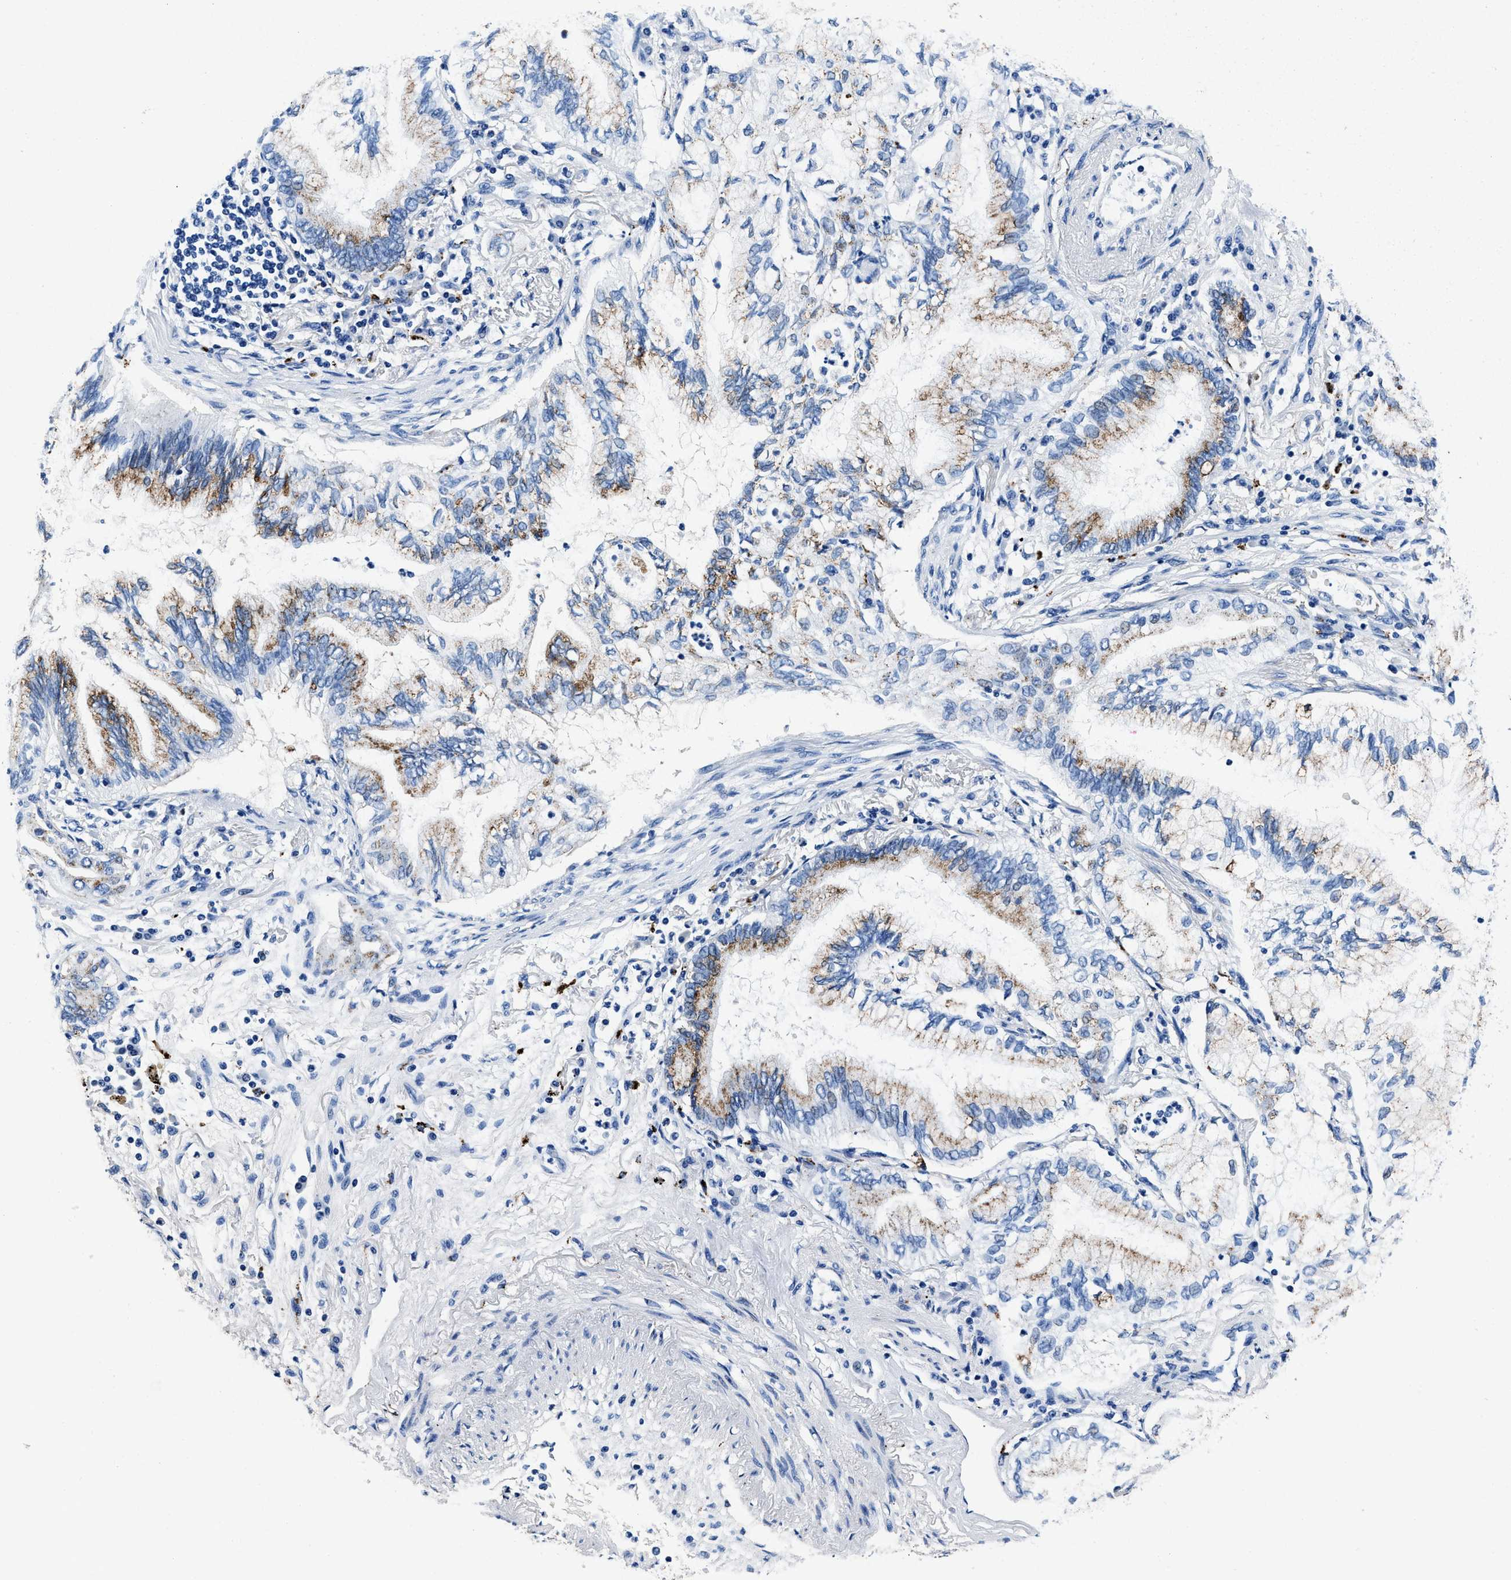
{"staining": {"intensity": "moderate", "quantity": "25%-75%", "location": "cytoplasmic/membranous"}, "tissue": "lung cancer", "cell_type": "Tumor cells", "image_type": "cancer", "snomed": [{"axis": "morphology", "description": "Normal tissue, NOS"}, {"axis": "morphology", "description": "Adenocarcinoma, NOS"}, {"axis": "topography", "description": "Bronchus"}, {"axis": "topography", "description": "Lung"}], "caption": "IHC (DAB) staining of human lung adenocarcinoma reveals moderate cytoplasmic/membranous protein positivity in about 25%-75% of tumor cells. The staining was performed using DAB (3,3'-diaminobenzidine) to visualize the protein expression in brown, while the nuclei were stained in blue with hematoxylin (Magnification: 20x).", "gene": "OR14K1", "patient": {"sex": "female", "age": 70}}